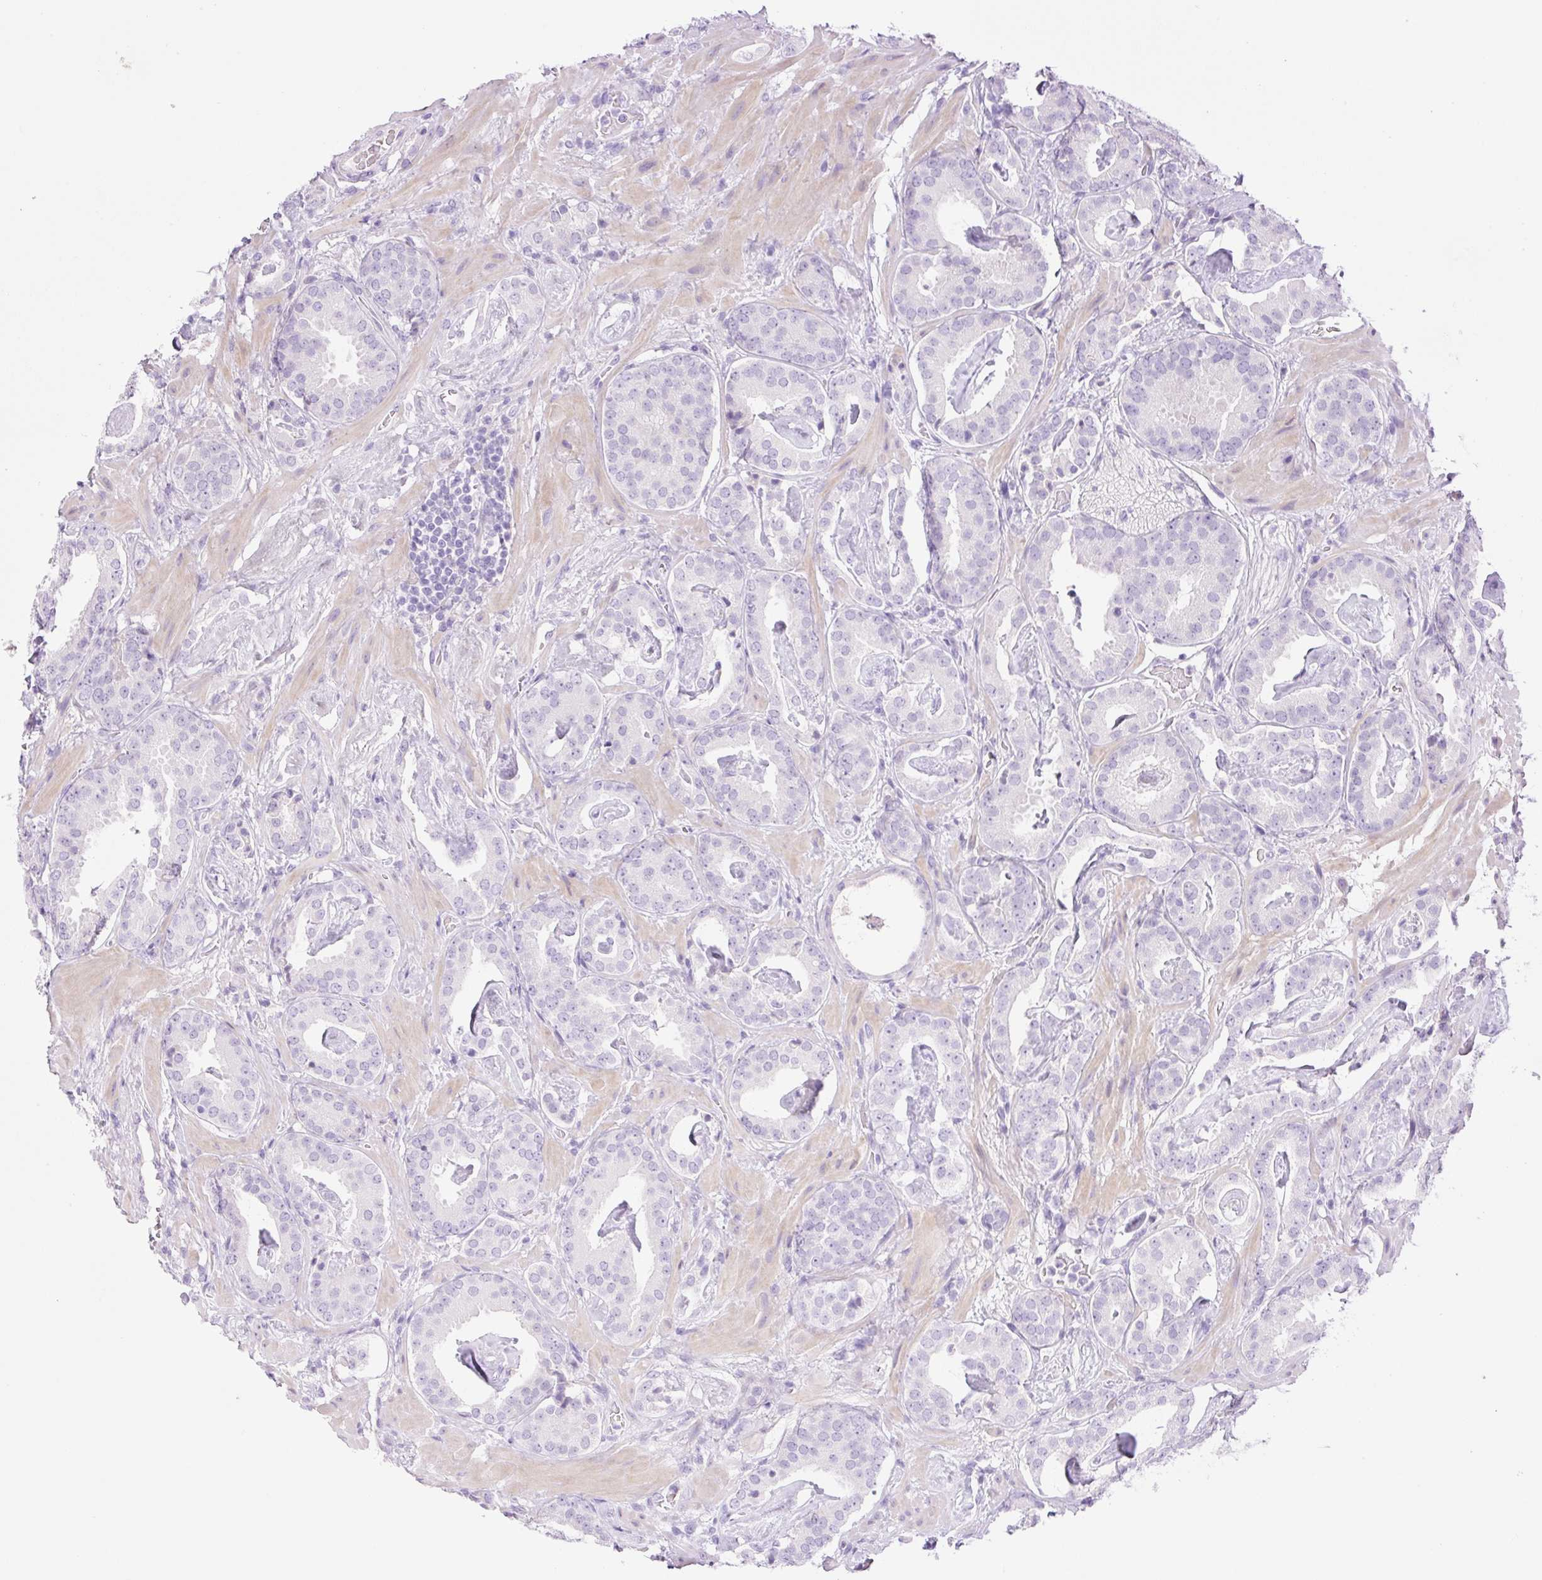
{"staining": {"intensity": "negative", "quantity": "none", "location": "none"}, "tissue": "prostate cancer", "cell_type": "Tumor cells", "image_type": "cancer", "snomed": [{"axis": "morphology", "description": "Adenocarcinoma, Low grade"}, {"axis": "topography", "description": "Prostate"}], "caption": "The immunohistochemistry (IHC) image has no significant positivity in tumor cells of prostate cancer tissue.", "gene": "PALM3", "patient": {"sex": "male", "age": 62}}